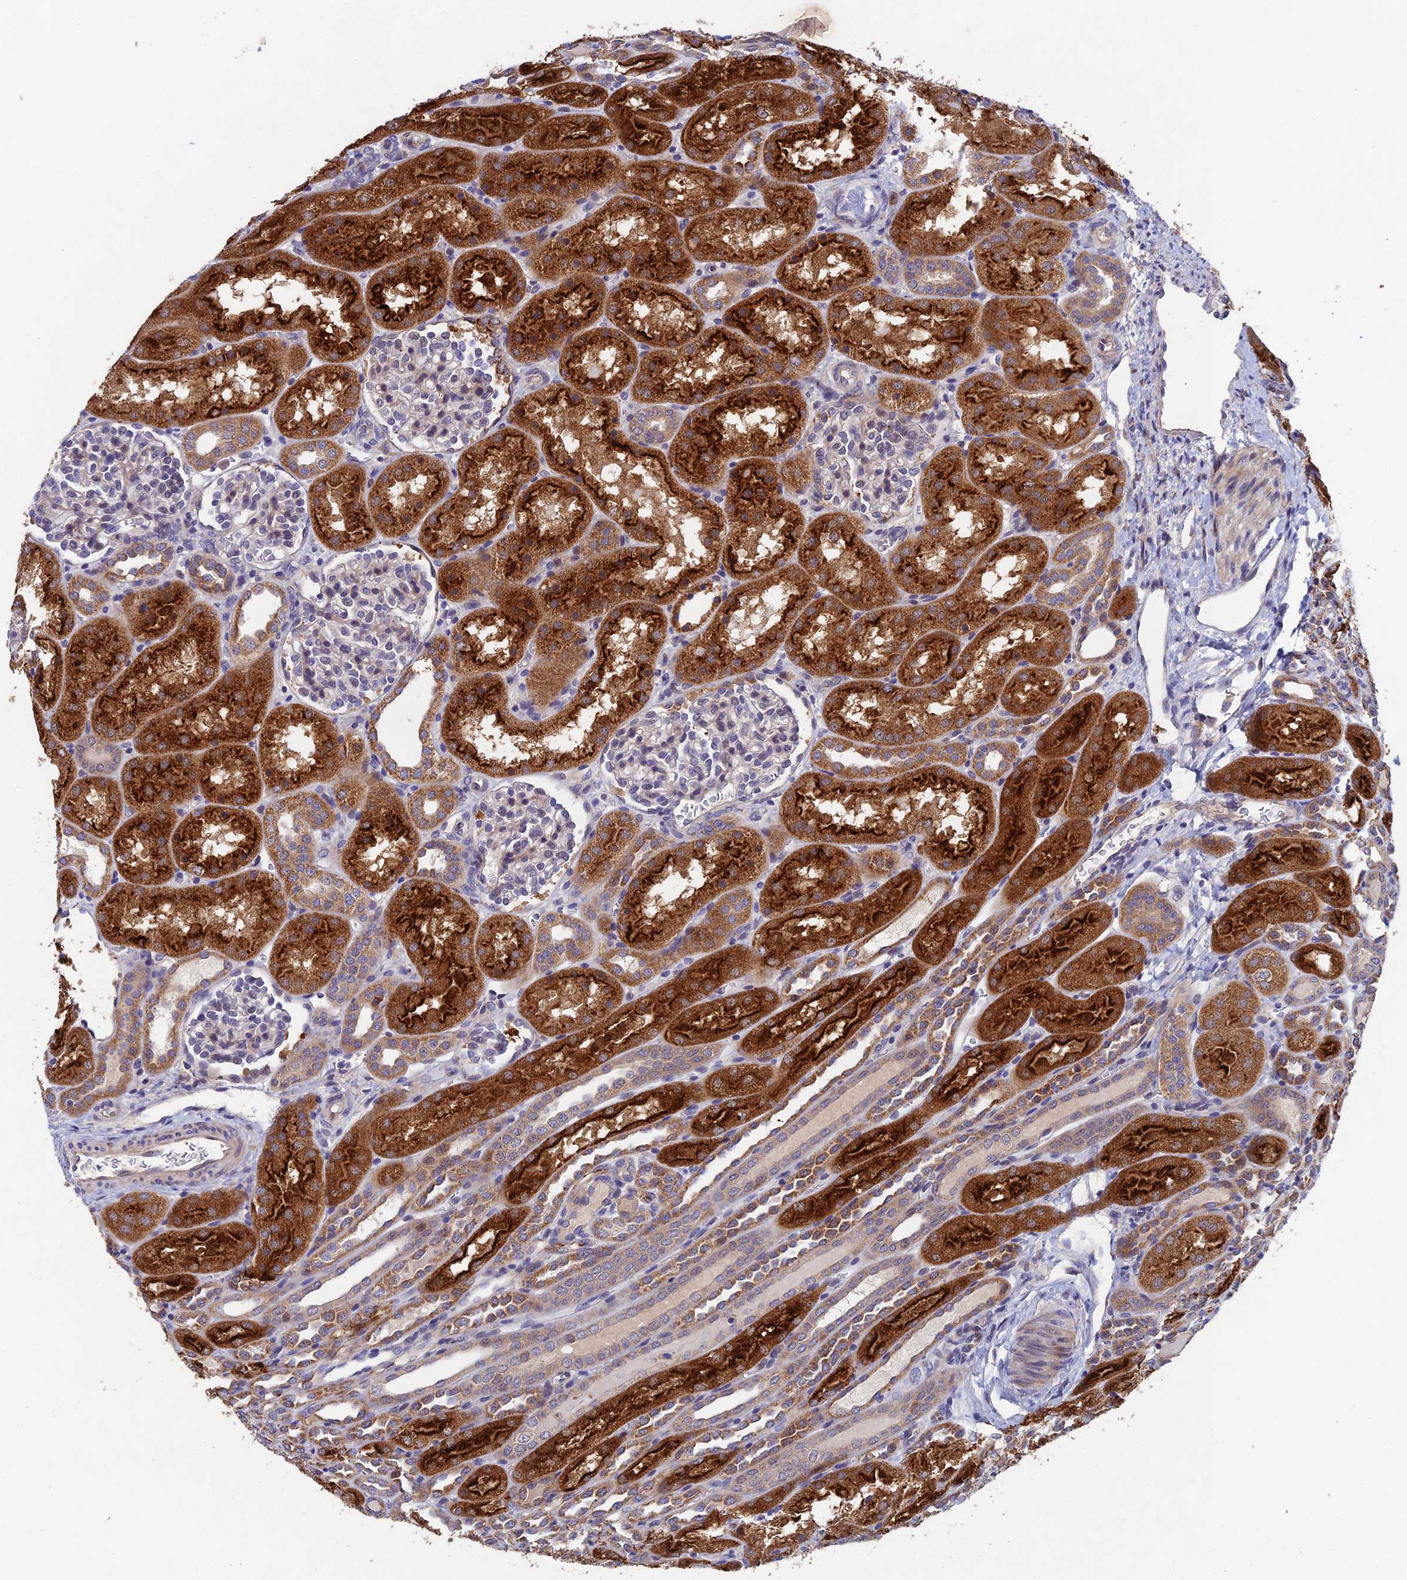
{"staining": {"intensity": "negative", "quantity": "none", "location": "none"}, "tissue": "kidney", "cell_type": "Cells in glomeruli", "image_type": "normal", "snomed": [{"axis": "morphology", "description": "Normal tissue, NOS"}, {"axis": "topography", "description": "Kidney"}], "caption": "Cells in glomeruli show no significant protein expression in benign kidney.", "gene": "NSMCE1", "patient": {"sex": "male", "age": 1}}